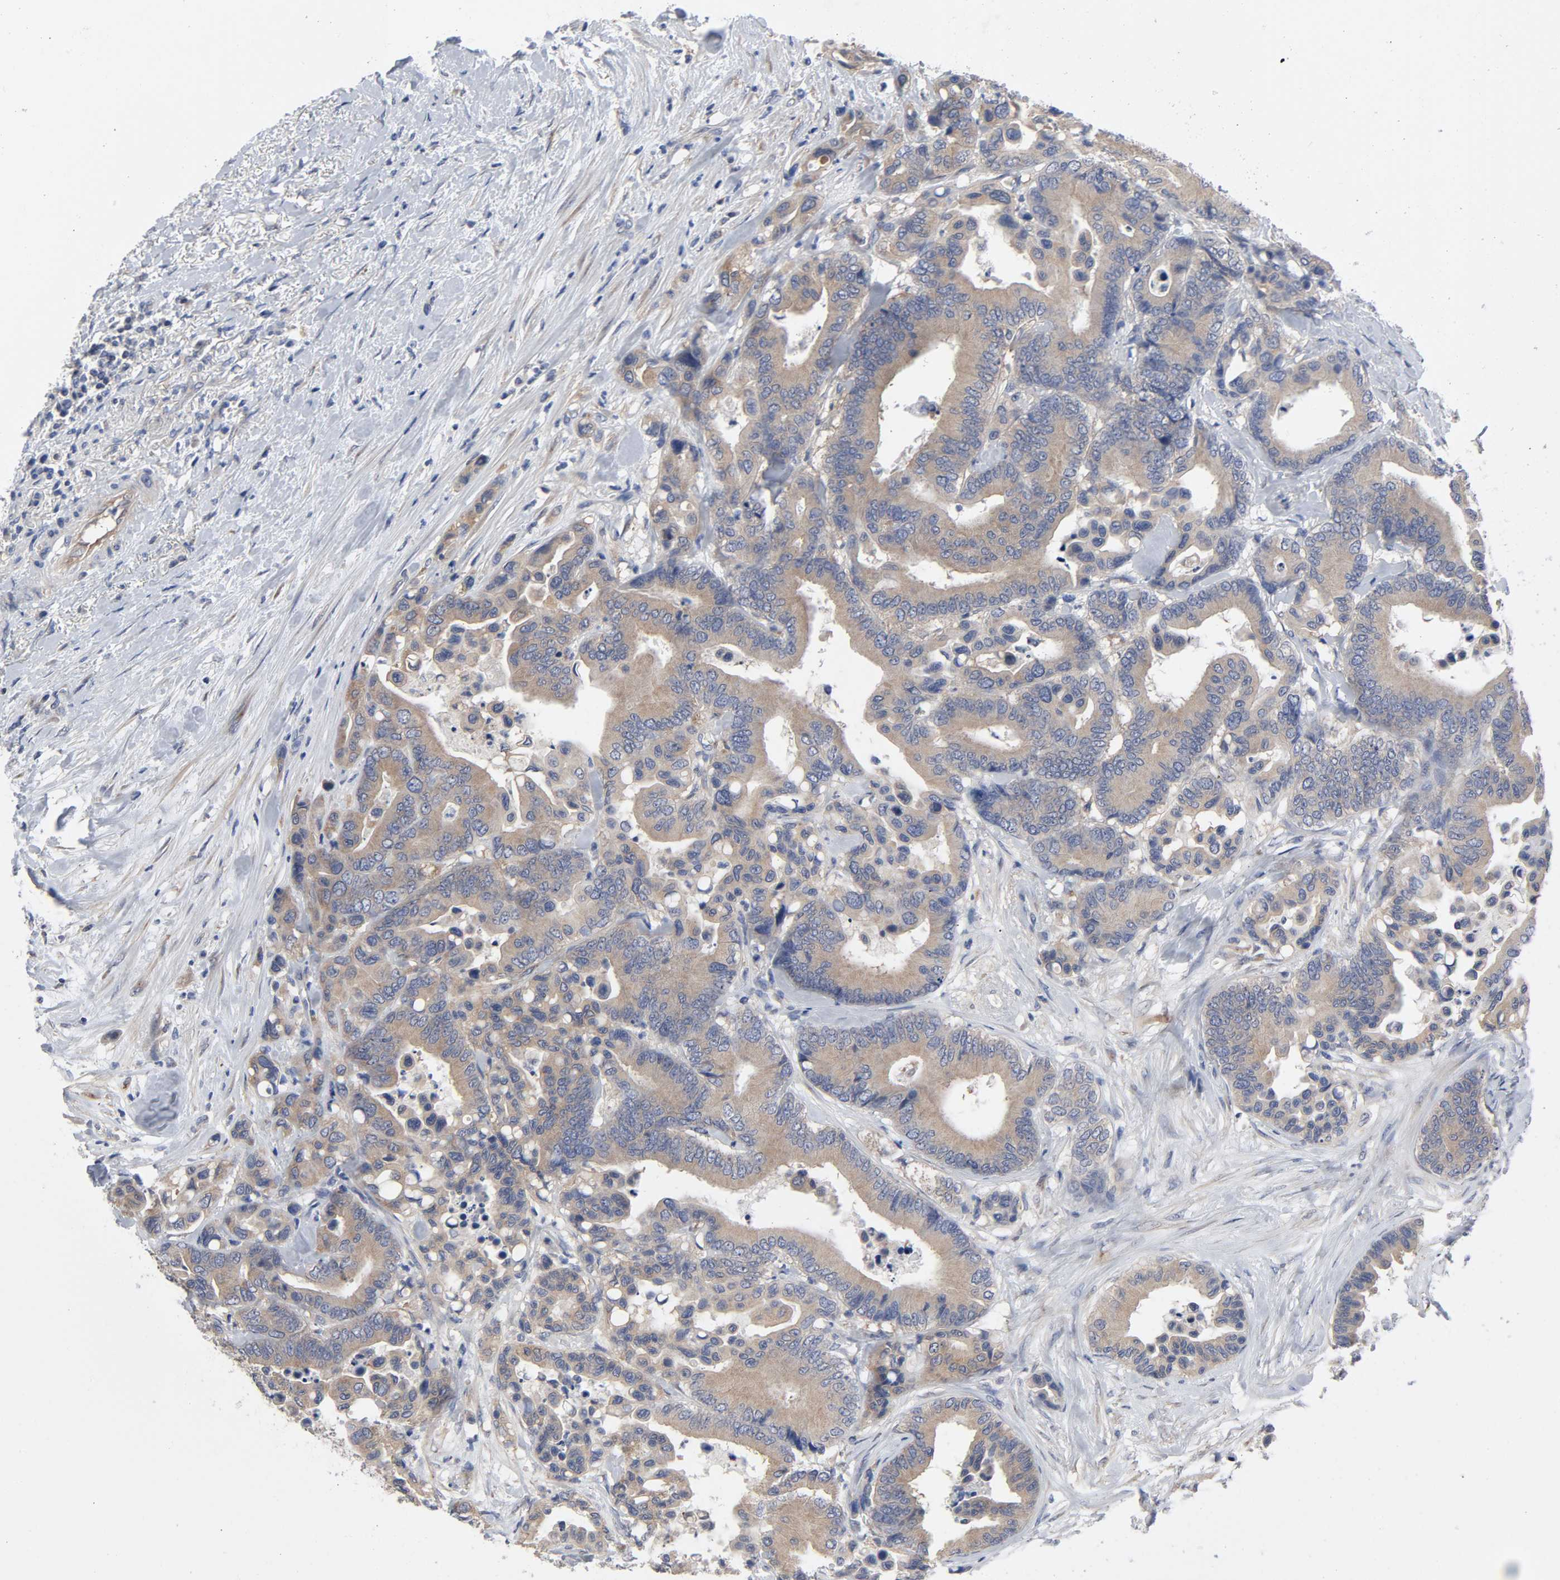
{"staining": {"intensity": "moderate", "quantity": ">75%", "location": "cytoplasmic/membranous"}, "tissue": "colorectal cancer", "cell_type": "Tumor cells", "image_type": "cancer", "snomed": [{"axis": "morphology", "description": "Adenocarcinoma, NOS"}, {"axis": "topography", "description": "Colon"}], "caption": "Immunohistochemistry (DAB (3,3'-diaminobenzidine)) staining of colorectal adenocarcinoma demonstrates moderate cytoplasmic/membranous protein expression in approximately >75% of tumor cells.", "gene": "DYNLT3", "patient": {"sex": "male", "age": 82}}